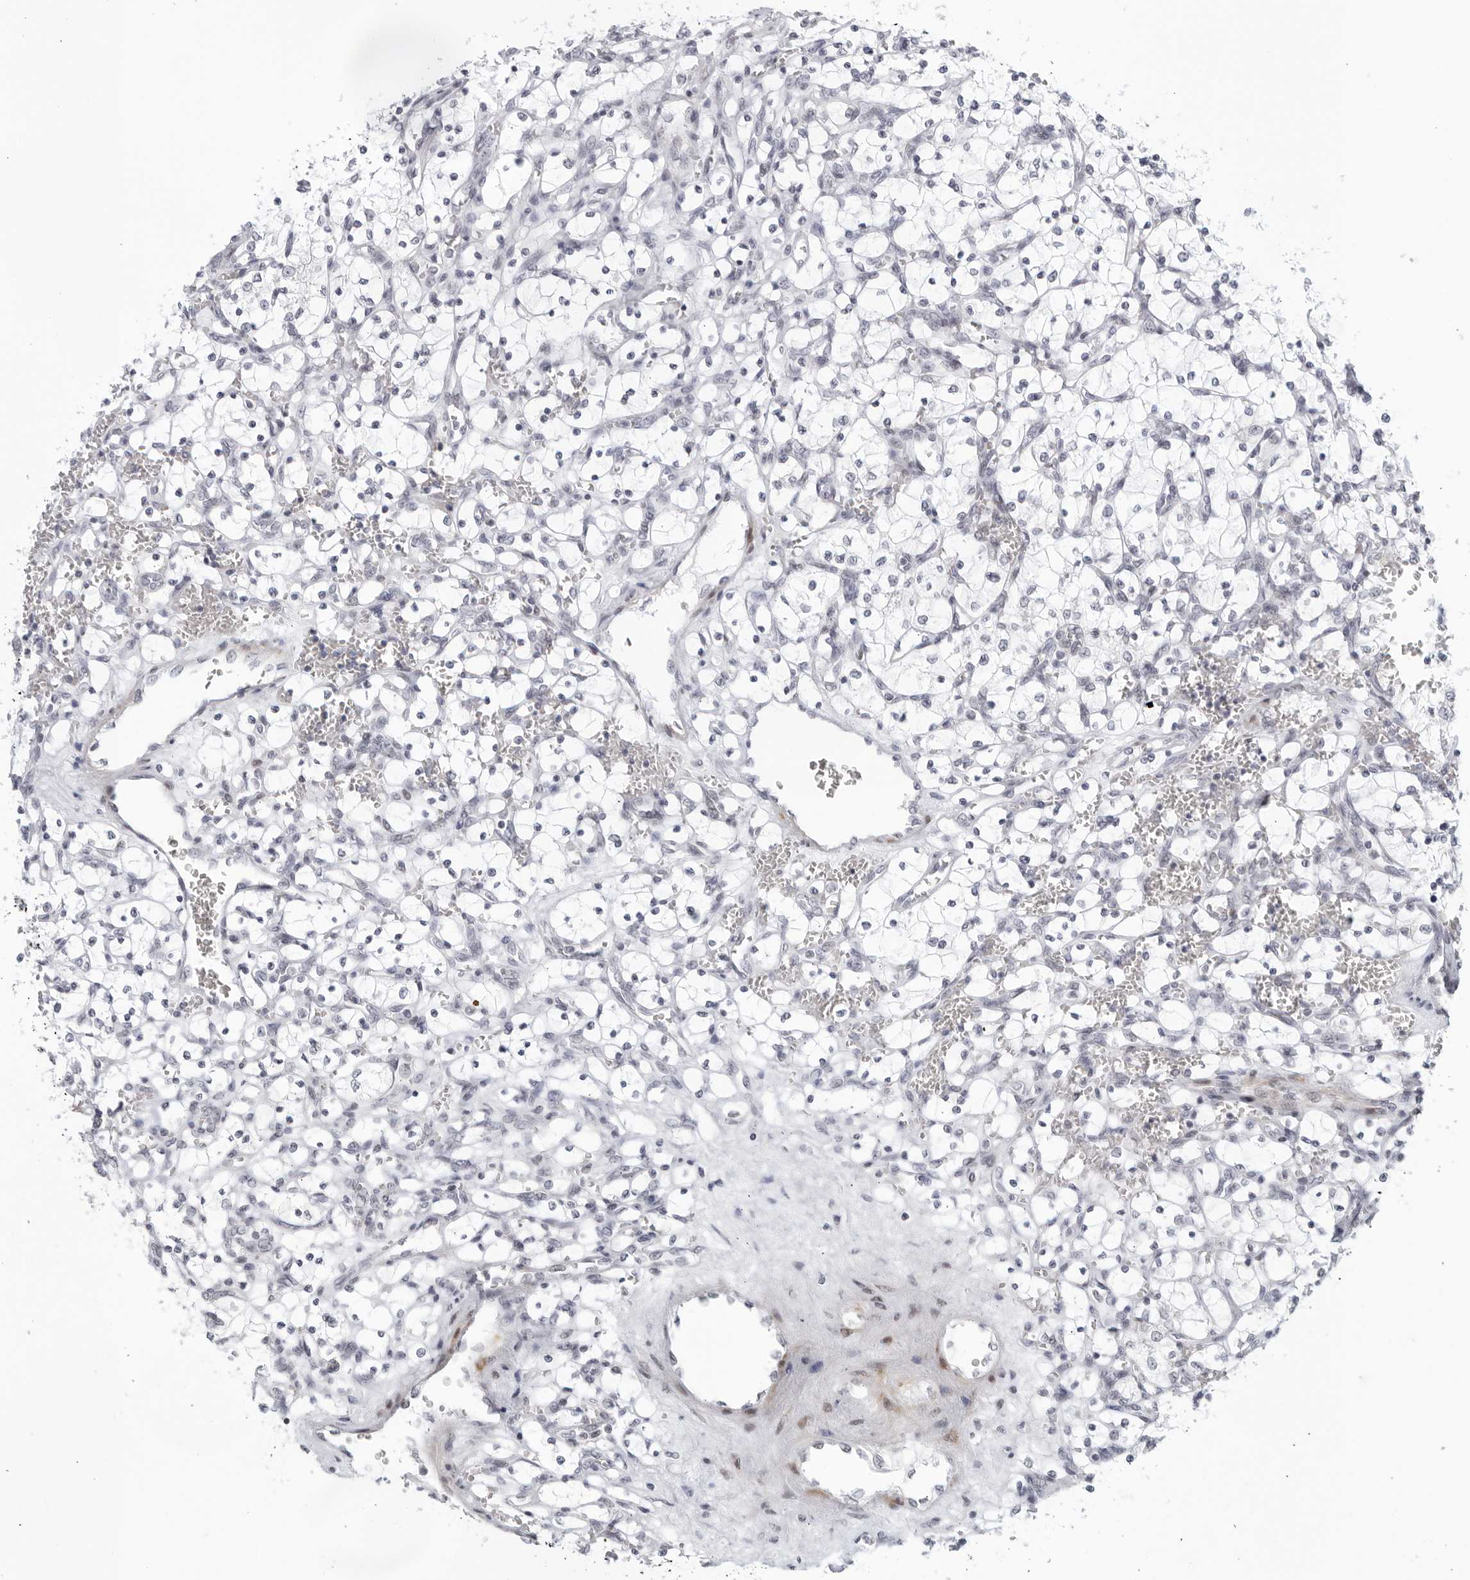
{"staining": {"intensity": "negative", "quantity": "none", "location": "none"}, "tissue": "renal cancer", "cell_type": "Tumor cells", "image_type": "cancer", "snomed": [{"axis": "morphology", "description": "Adenocarcinoma, NOS"}, {"axis": "topography", "description": "Kidney"}], "caption": "Tumor cells are negative for protein expression in human adenocarcinoma (renal). (IHC, brightfield microscopy, high magnification).", "gene": "WDTC1", "patient": {"sex": "female", "age": 69}}